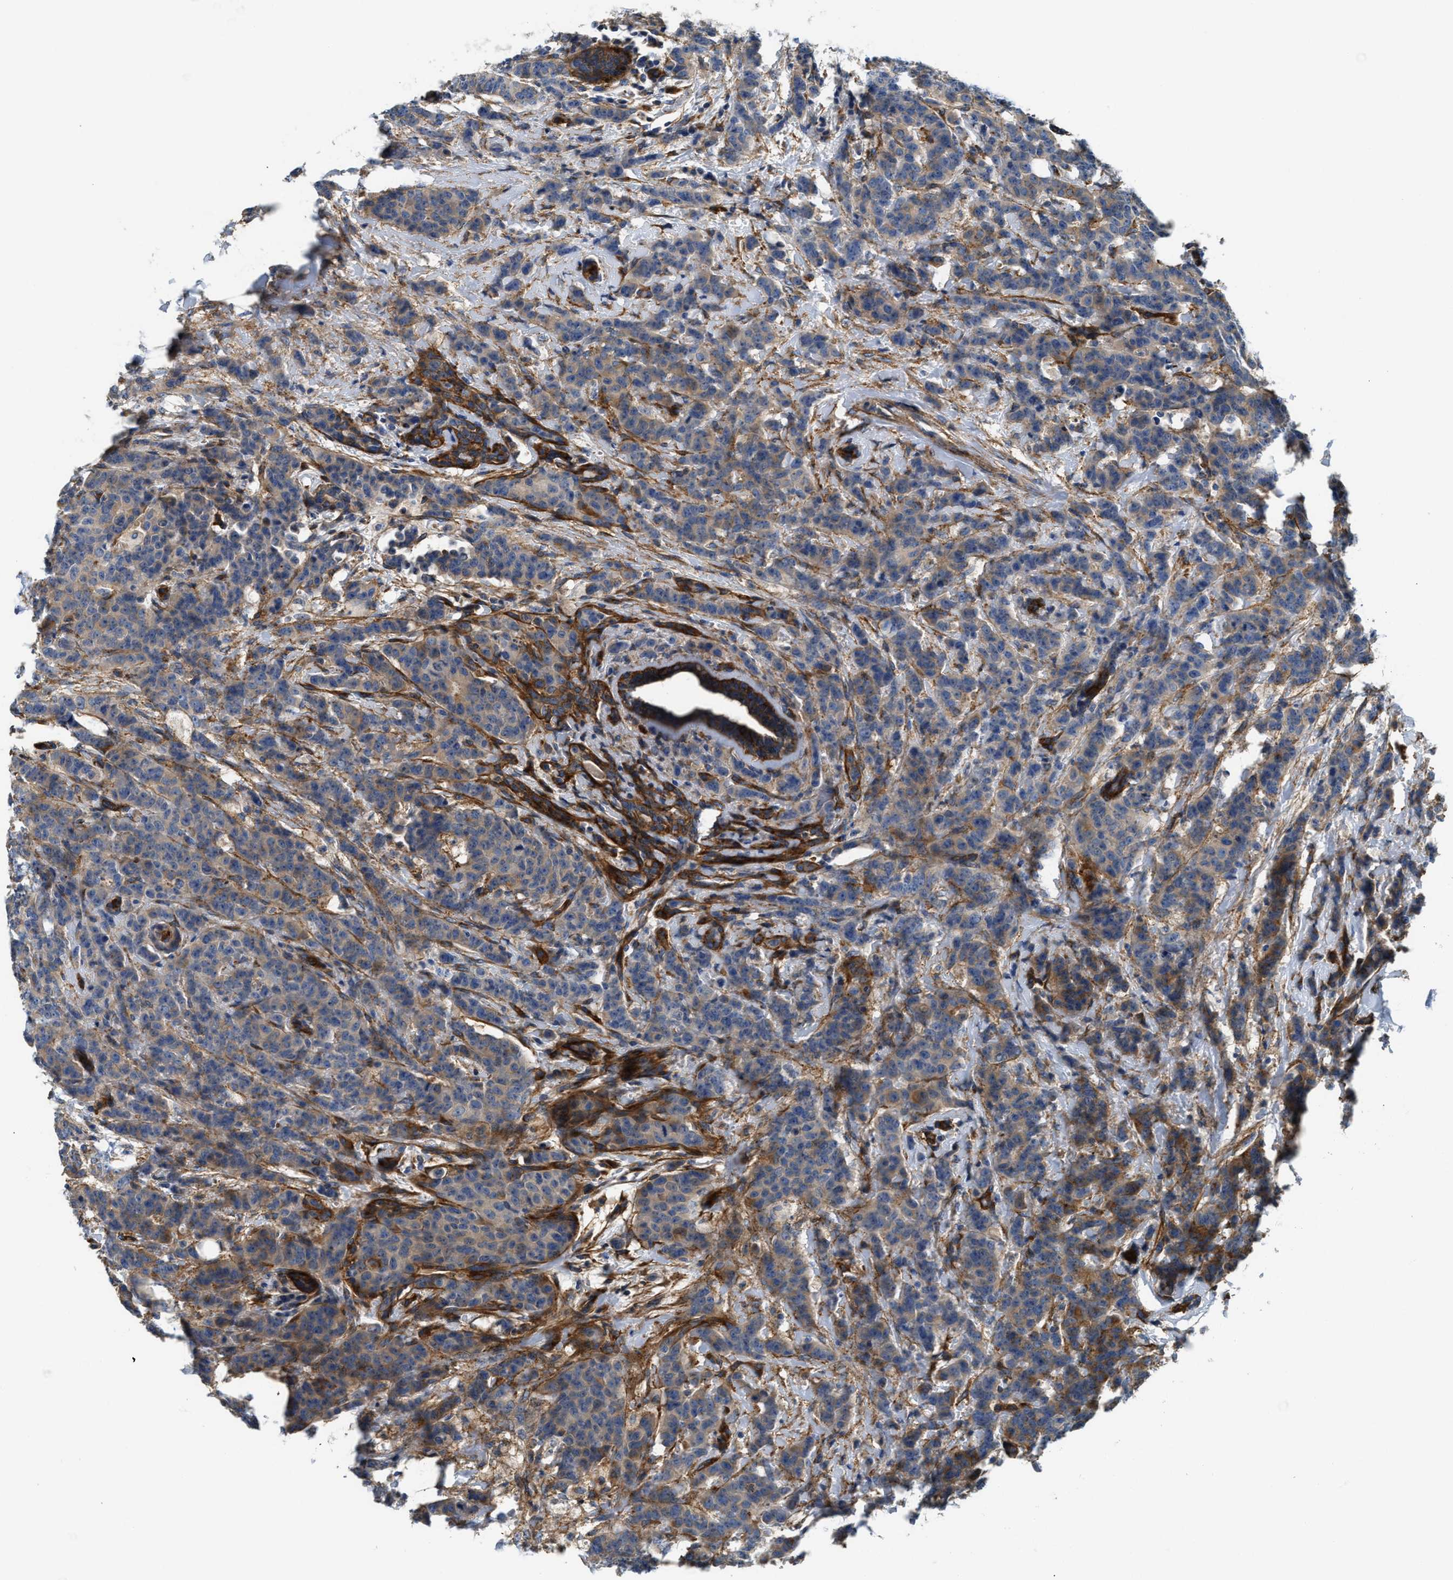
{"staining": {"intensity": "weak", "quantity": "25%-75%", "location": "cytoplasmic/membranous"}, "tissue": "breast cancer", "cell_type": "Tumor cells", "image_type": "cancer", "snomed": [{"axis": "morphology", "description": "Normal tissue, NOS"}, {"axis": "morphology", "description": "Duct carcinoma"}, {"axis": "topography", "description": "Breast"}], "caption": "Immunohistochemical staining of human infiltrating ductal carcinoma (breast) reveals low levels of weak cytoplasmic/membranous staining in approximately 25%-75% of tumor cells. (DAB = brown stain, brightfield microscopy at high magnification).", "gene": "NSUN7", "patient": {"sex": "female", "age": 40}}